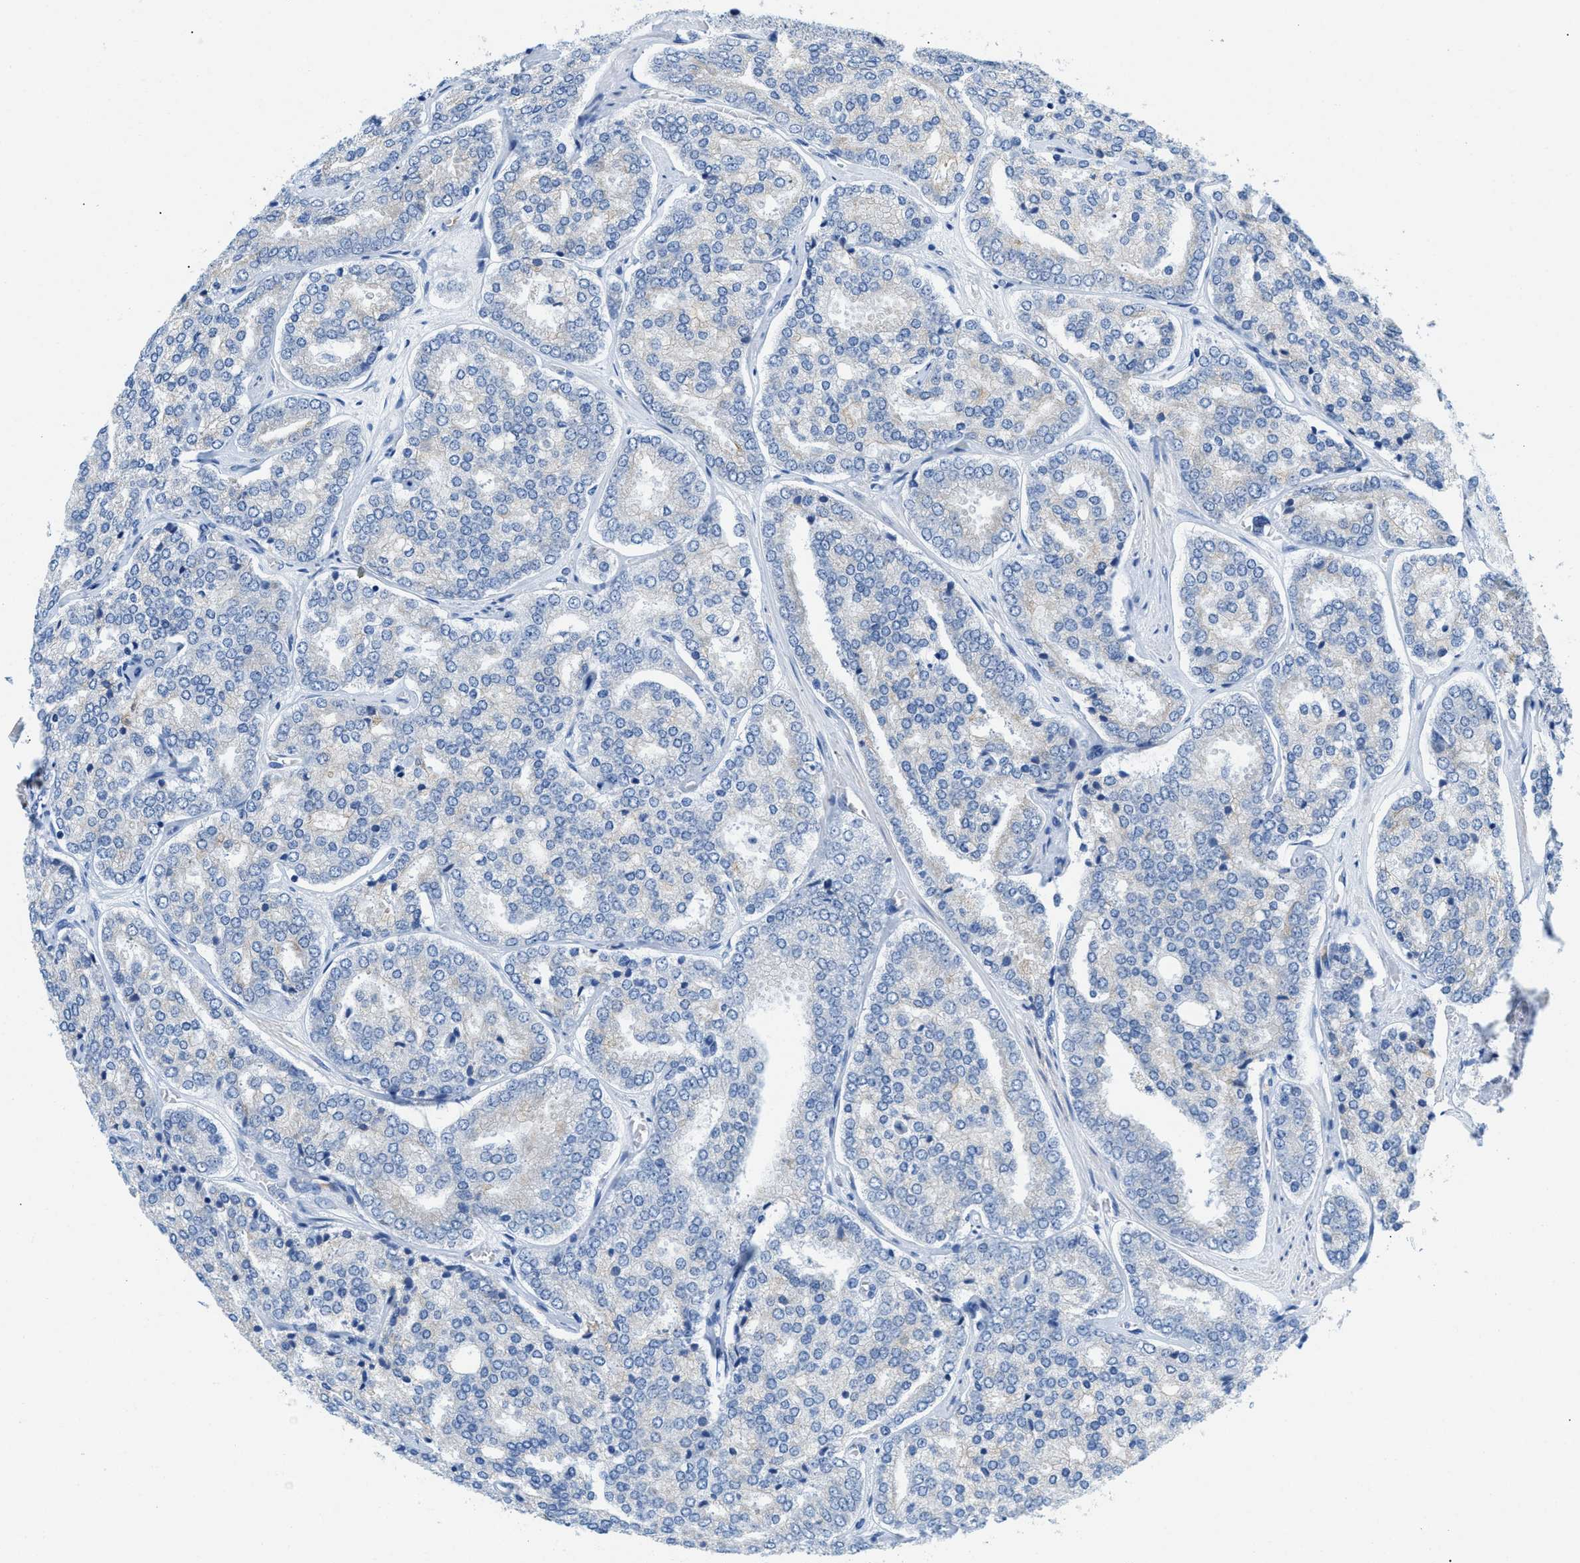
{"staining": {"intensity": "weak", "quantity": "<25%", "location": "cytoplasmic/membranous"}, "tissue": "prostate cancer", "cell_type": "Tumor cells", "image_type": "cancer", "snomed": [{"axis": "morphology", "description": "Adenocarcinoma, High grade"}, {"axis": "topography", "description": "Prostate"}], "caption": "Prostate cancer (high-grade adenocarcinoma) was stained to show a protein in brown. There is no significant positivity in tumor cells. (Stains: DAB (3,3'-diaminobenzidine) immunohistochemistry with hematoxylin counter stain, Microscopy: brightfield microscopy at high magnification).", "gene": "BPGM", "patient": {"sex": "male", "age": 65}}